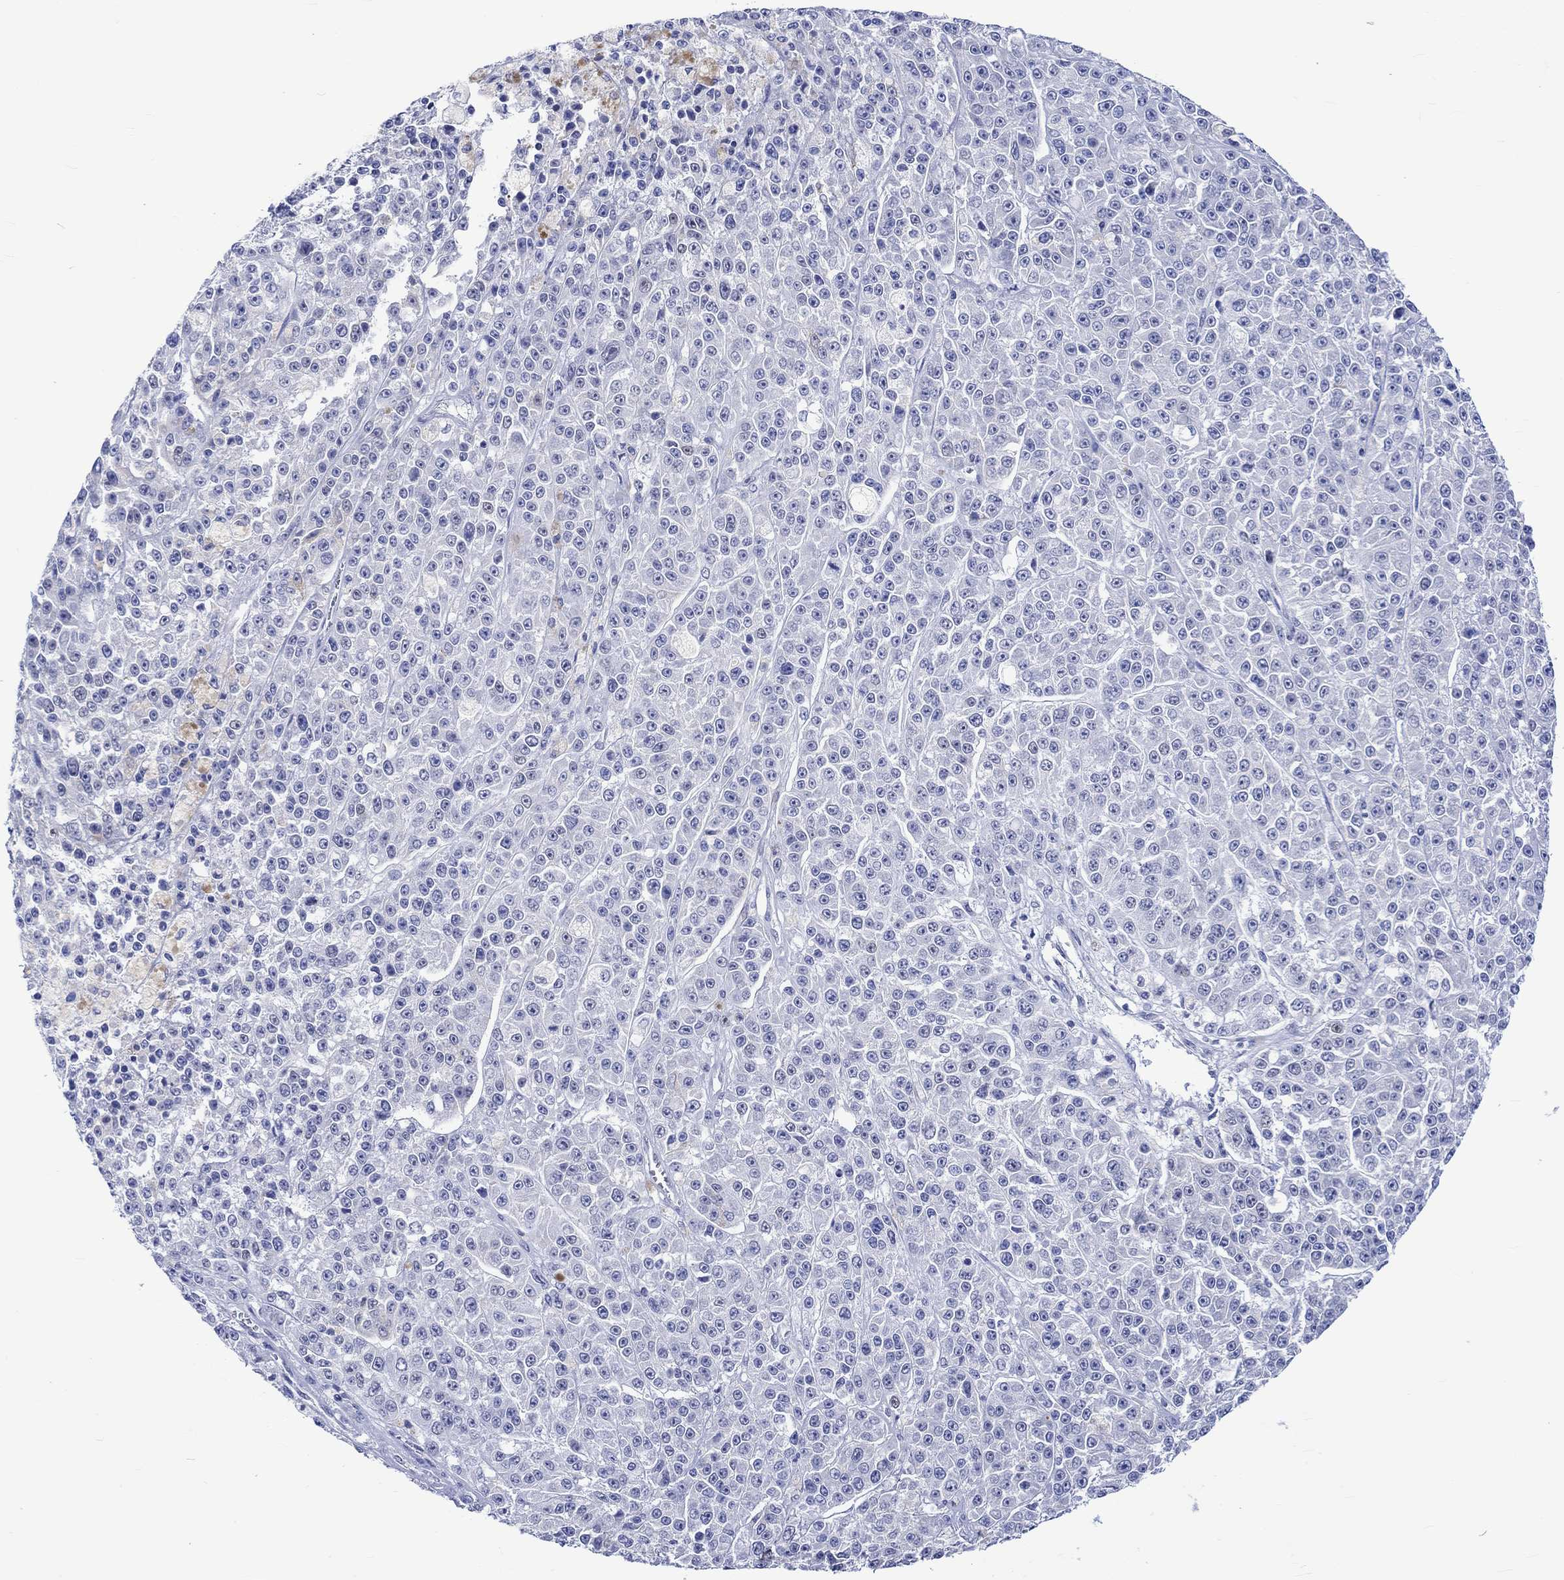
{"staining": {"intensity": "negative", "quantity": "none", "location": "none"}, "tissue": "melanoma", "cell_type": "Tumor cells", "image_type": "cancer", "snomed": [{"axis": "morphology", "description": "Malignant melanoma, NOS"}, {"axis": "topography", "description": "Skin"}], "caption": "Immunohistochemistry (IHC) of human melanoma displays no expression in tumor cells.", "gene": "KLHL33", "patient": {"sex": "female", "age": 58}}